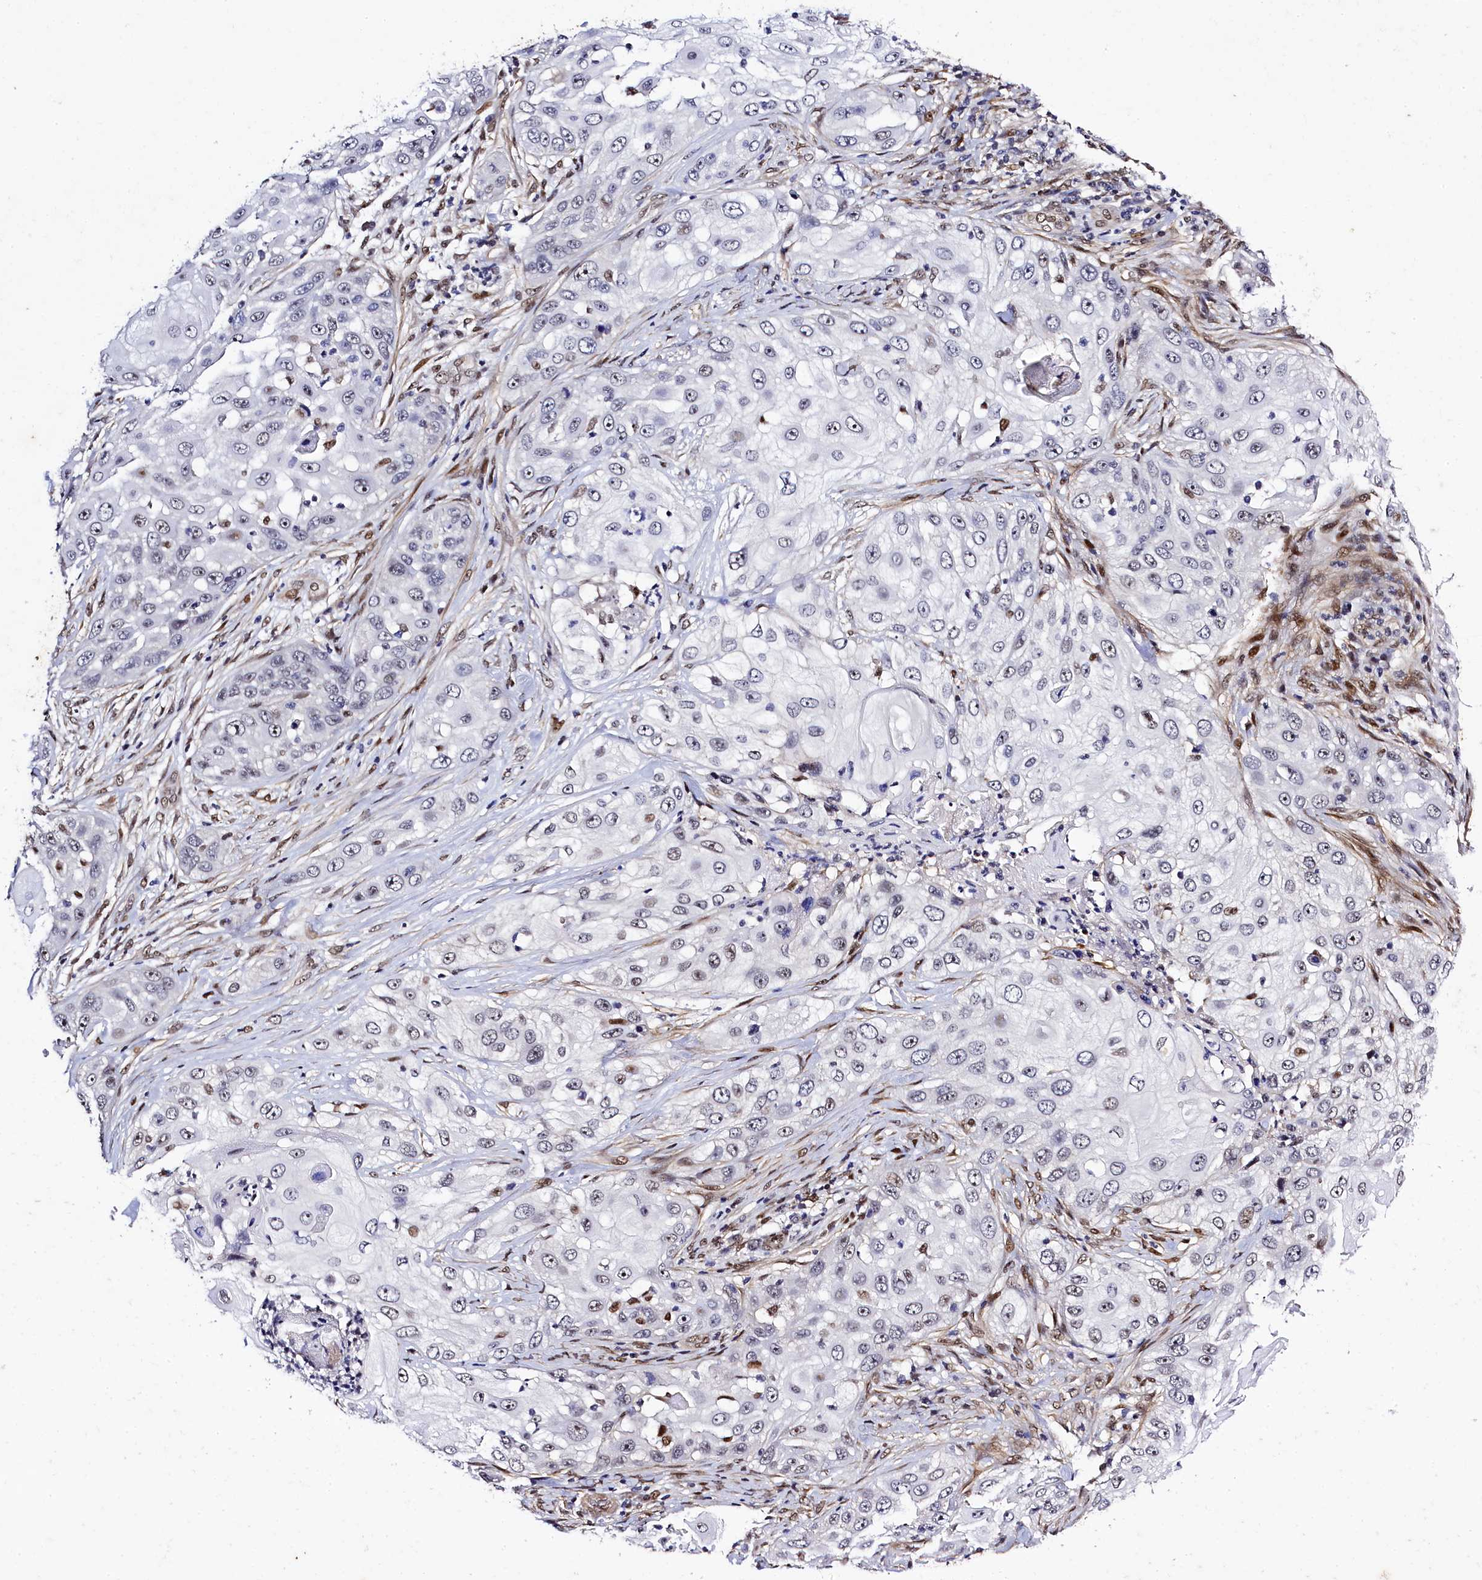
{"staining": {"intensity": "negative", "quantity": "none", "location": "none"}, "tissue": "skin cancer", "cell_type": "Tumor cells", "image_type": "cancer", "snomed": [{"axis": "morphology", "description": "Squamous cell carcinoma, NOS"}, {"axis": "topography", "description": "Skin"}], "caption": "Immunohistochemistry (IHC) of human skin cancer displays no expression in tumor cells.", "gene": "SAMD10", "patient": {"sex": "female", "age": 44}}